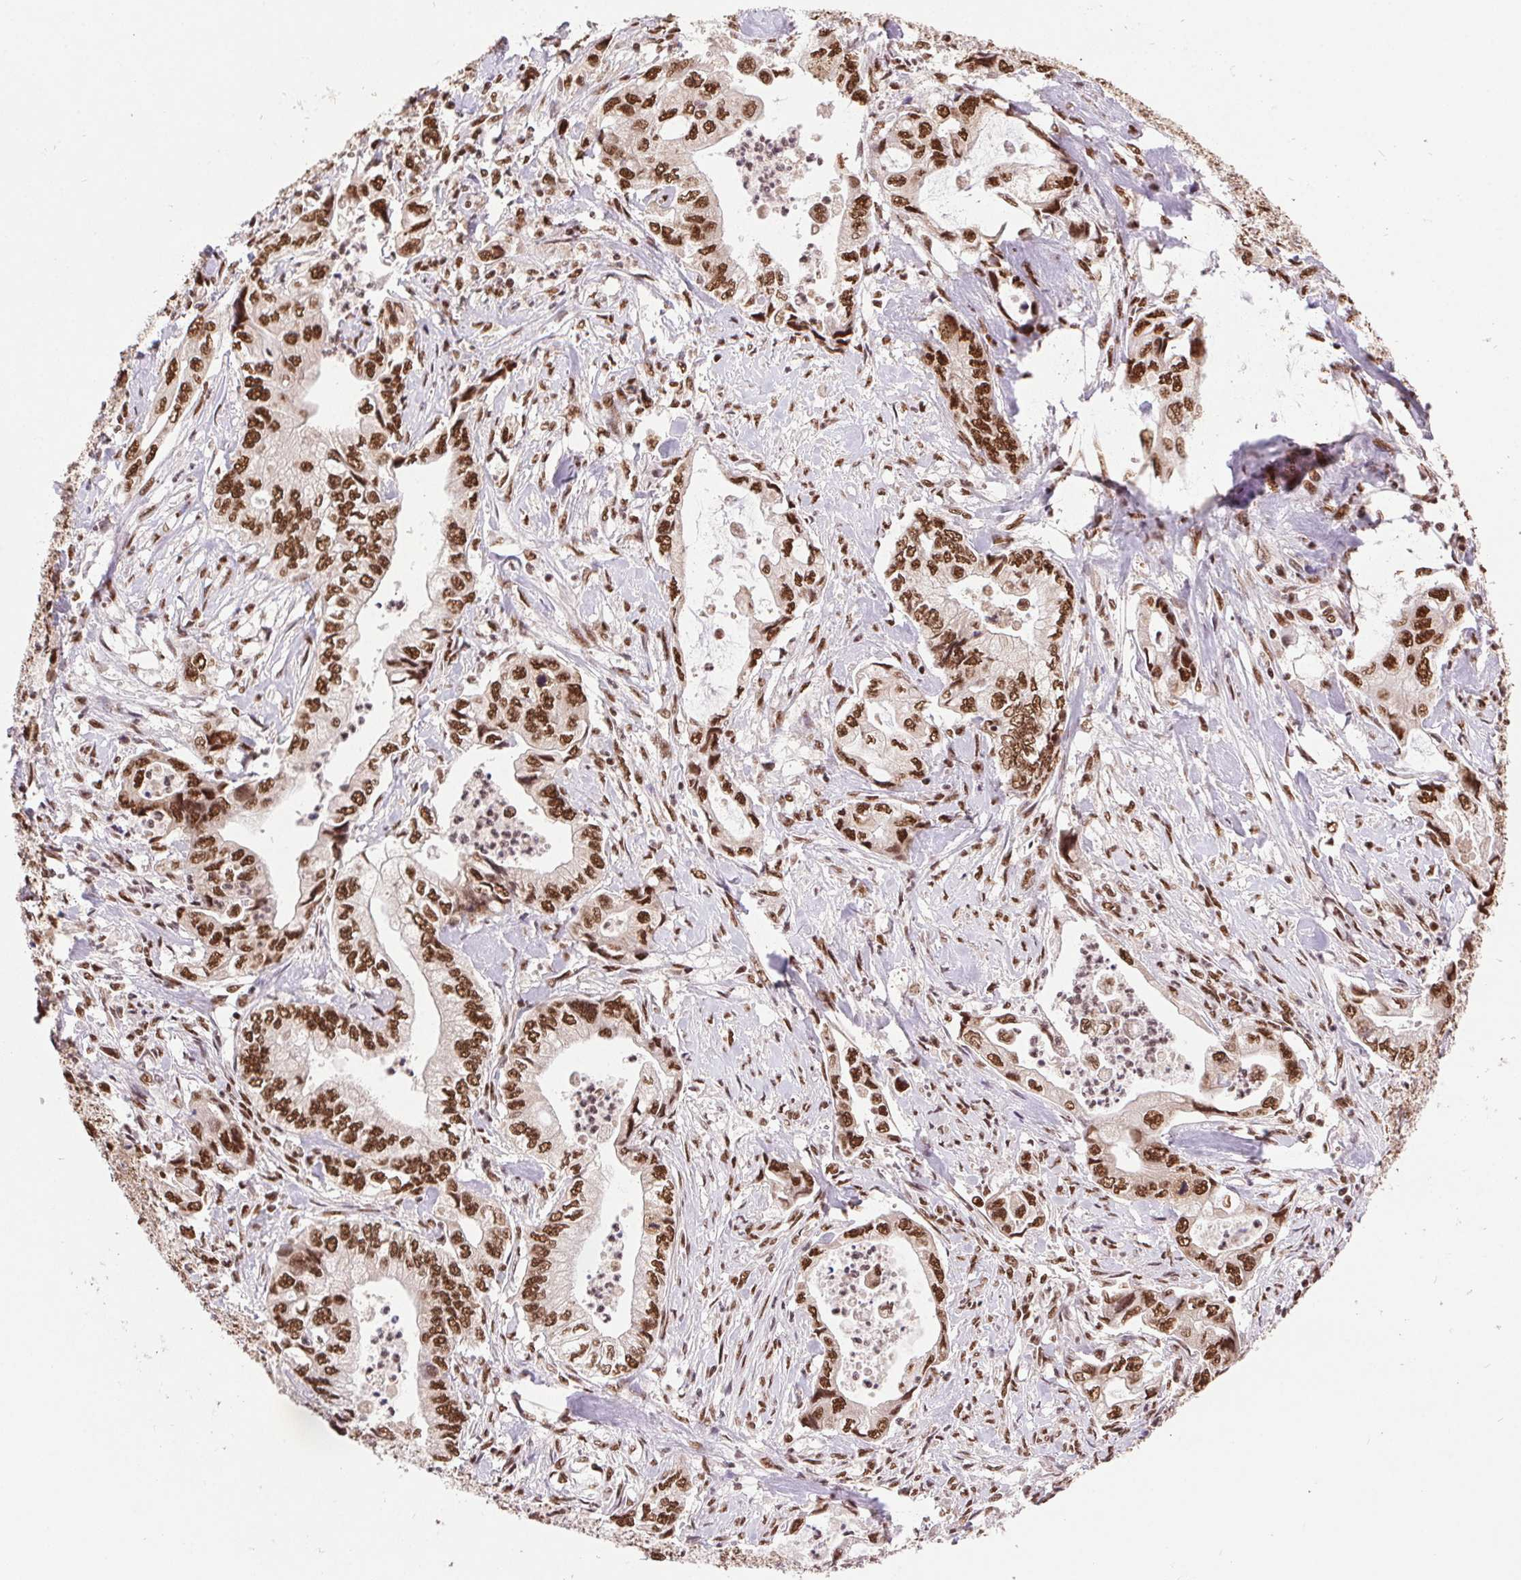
{"staining": {"intensity": "strong", "quantity": ">75%", "location": "nuclear"}, "tissue": "stomach cancer", "cell_type": "Tumor cells", "image_type": "cancer", "snomed": [{"axis": "morphology", "description": "Adenocarcinoma, NOS"}, {"axis": "topography", "description": "Pancreas"}, {"axis": "topography", "description": "Stomach, upper"}], "caption": "Stomach adenocarcinoma stained for a protein (brown) shows strong nuclear positive expression in approximately >75% of tumor cells.", "gene": "ZNF207", "patient": {"sex": "male", "age": 77}}